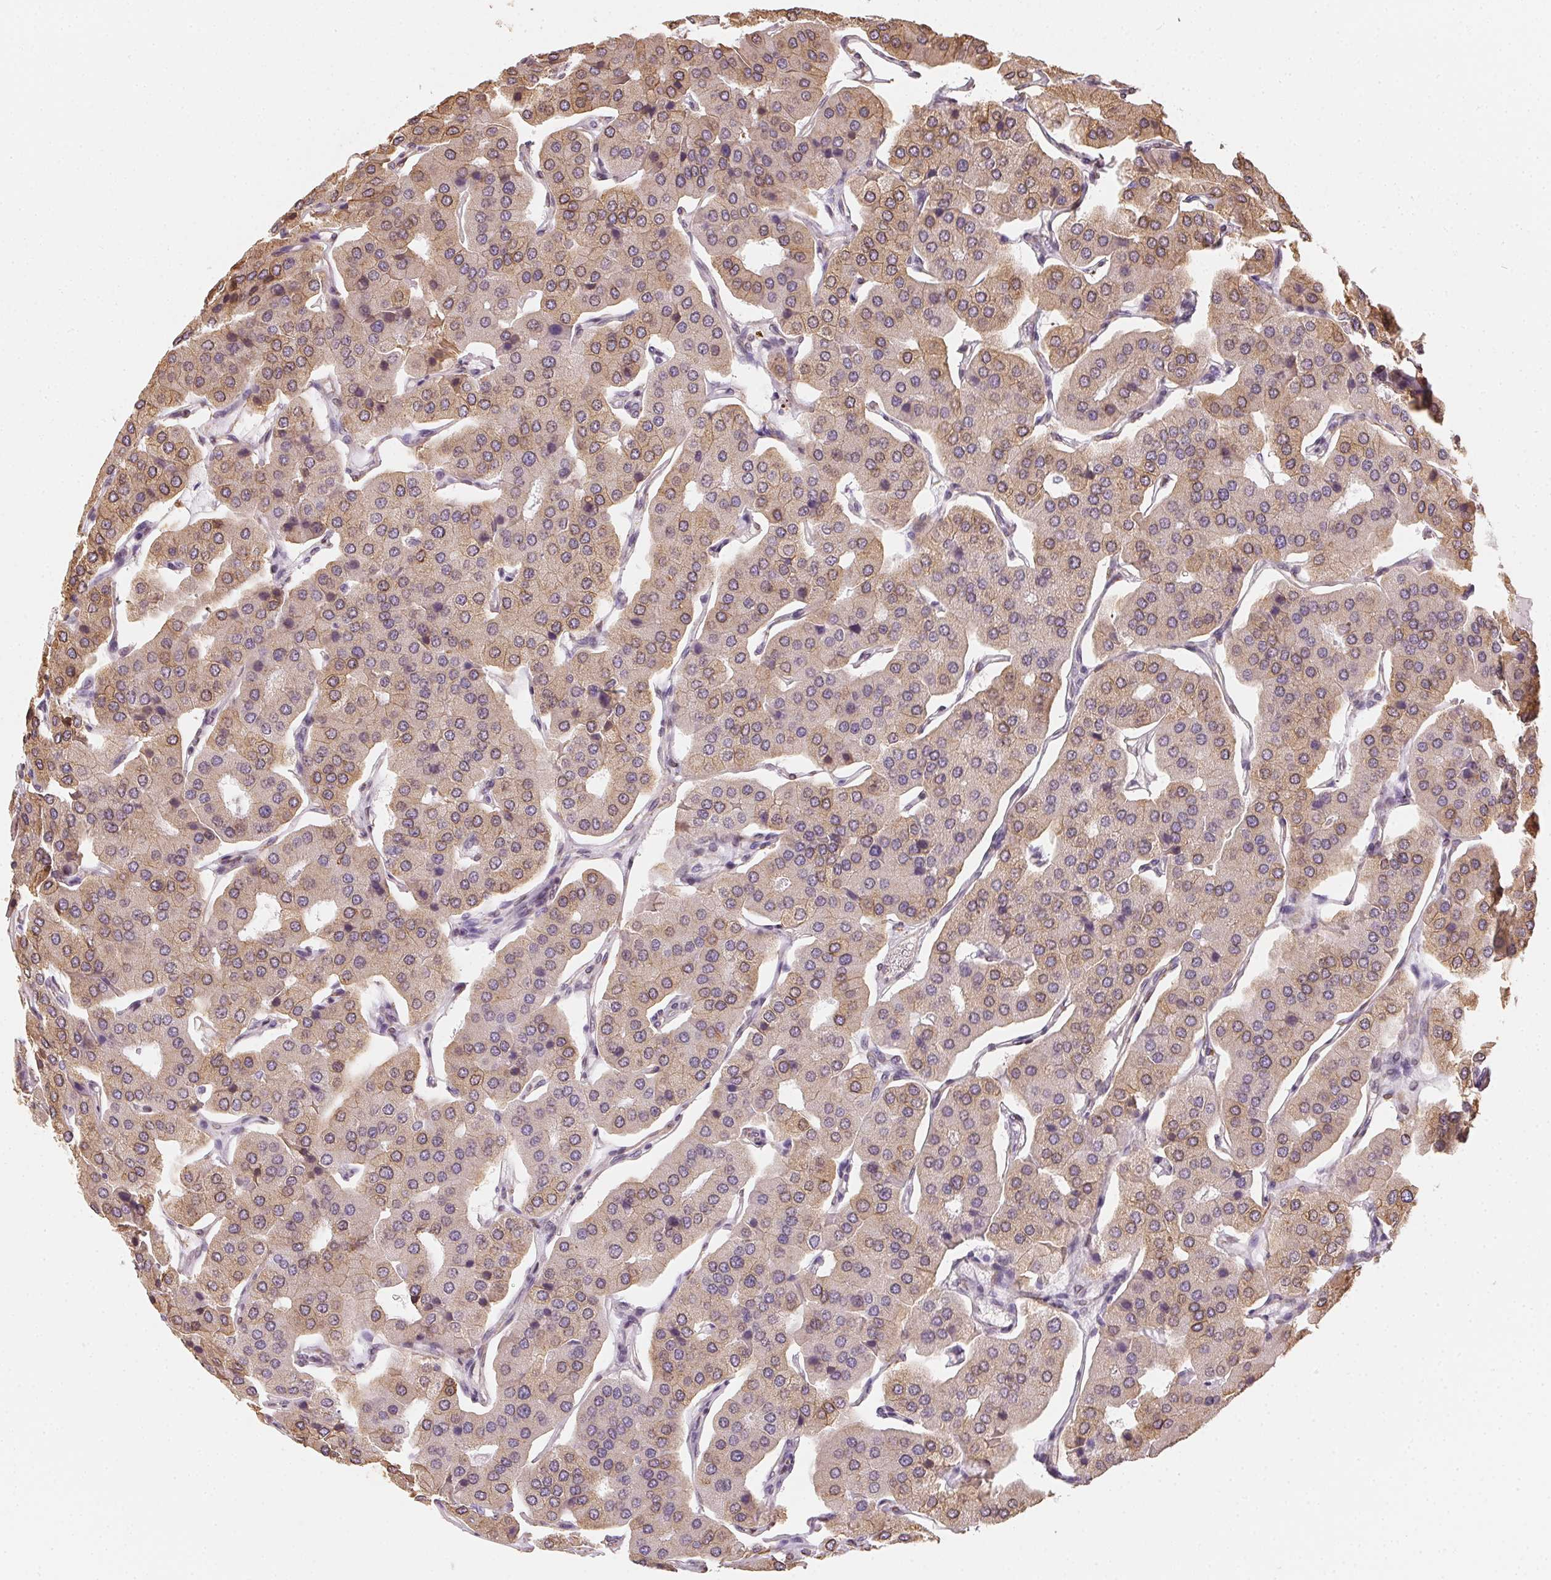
{"staining": {"intensity": "weak", "quantity": ">75%", "location": "cytoplasmic/membranous"}, "tissue": "parathyroid gland", "cell_type": "Glandular cells", "image_type": "normal", "snomed": [{"axis": "morphology", "description": "Normal tissue, NOS"}, {"axis": "morphology", "description": "Adenoma, NOS"}, {"axis": "topography", "description": "Parathyroid gland"}], "caption": "High-power microscopy captured an immunohistochemistry photomicrograph of unremarkable parathyroid gland, revealing weak cytoplasmic/membranous staining in about >75% of glandular cells.", "gene": "RSBN1", "patient": {"sex": "female", "age": 86}}